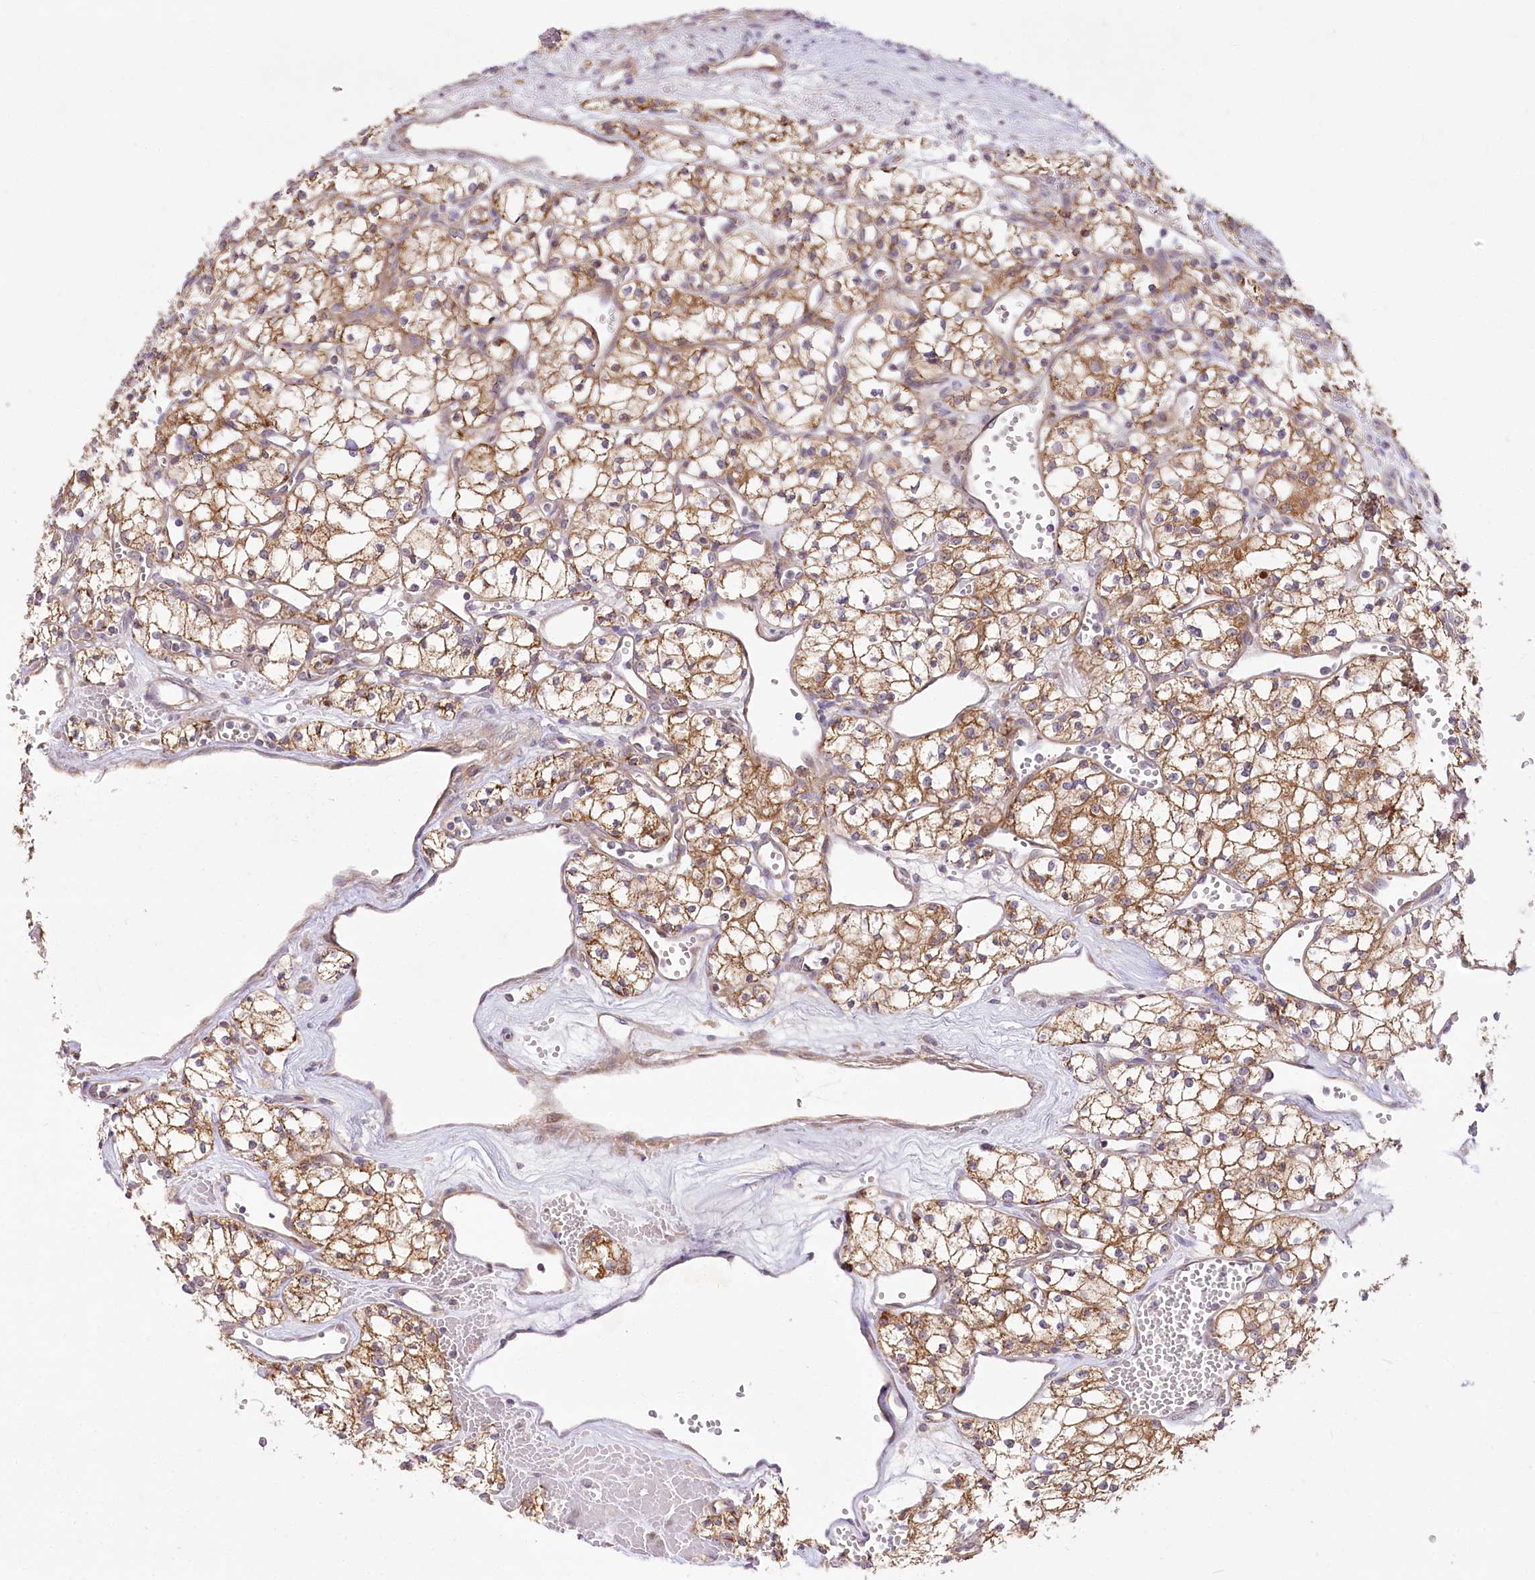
{"staining": {"intensity": "moderate", "quantity": ">75%", "location": "cytoplasmic/membranous"}, "tissue": "renal cancer", "cell_type": "Tumor cells", "image_type": "cancer", "snomed": [{"axis": "morphology", "description": "Adenocarcinoma, NOS"}, {"axis": "topography", "description": "Kidney"}], "caption": "Immunohistochemical staining of human renal cancer demonstrates medium levels of moderate cytoplasmic/membranous protein expression in about >75% of tumor cells.", "gene": "PYROXD1", "patient": {"sex": "male", "age": 59}}